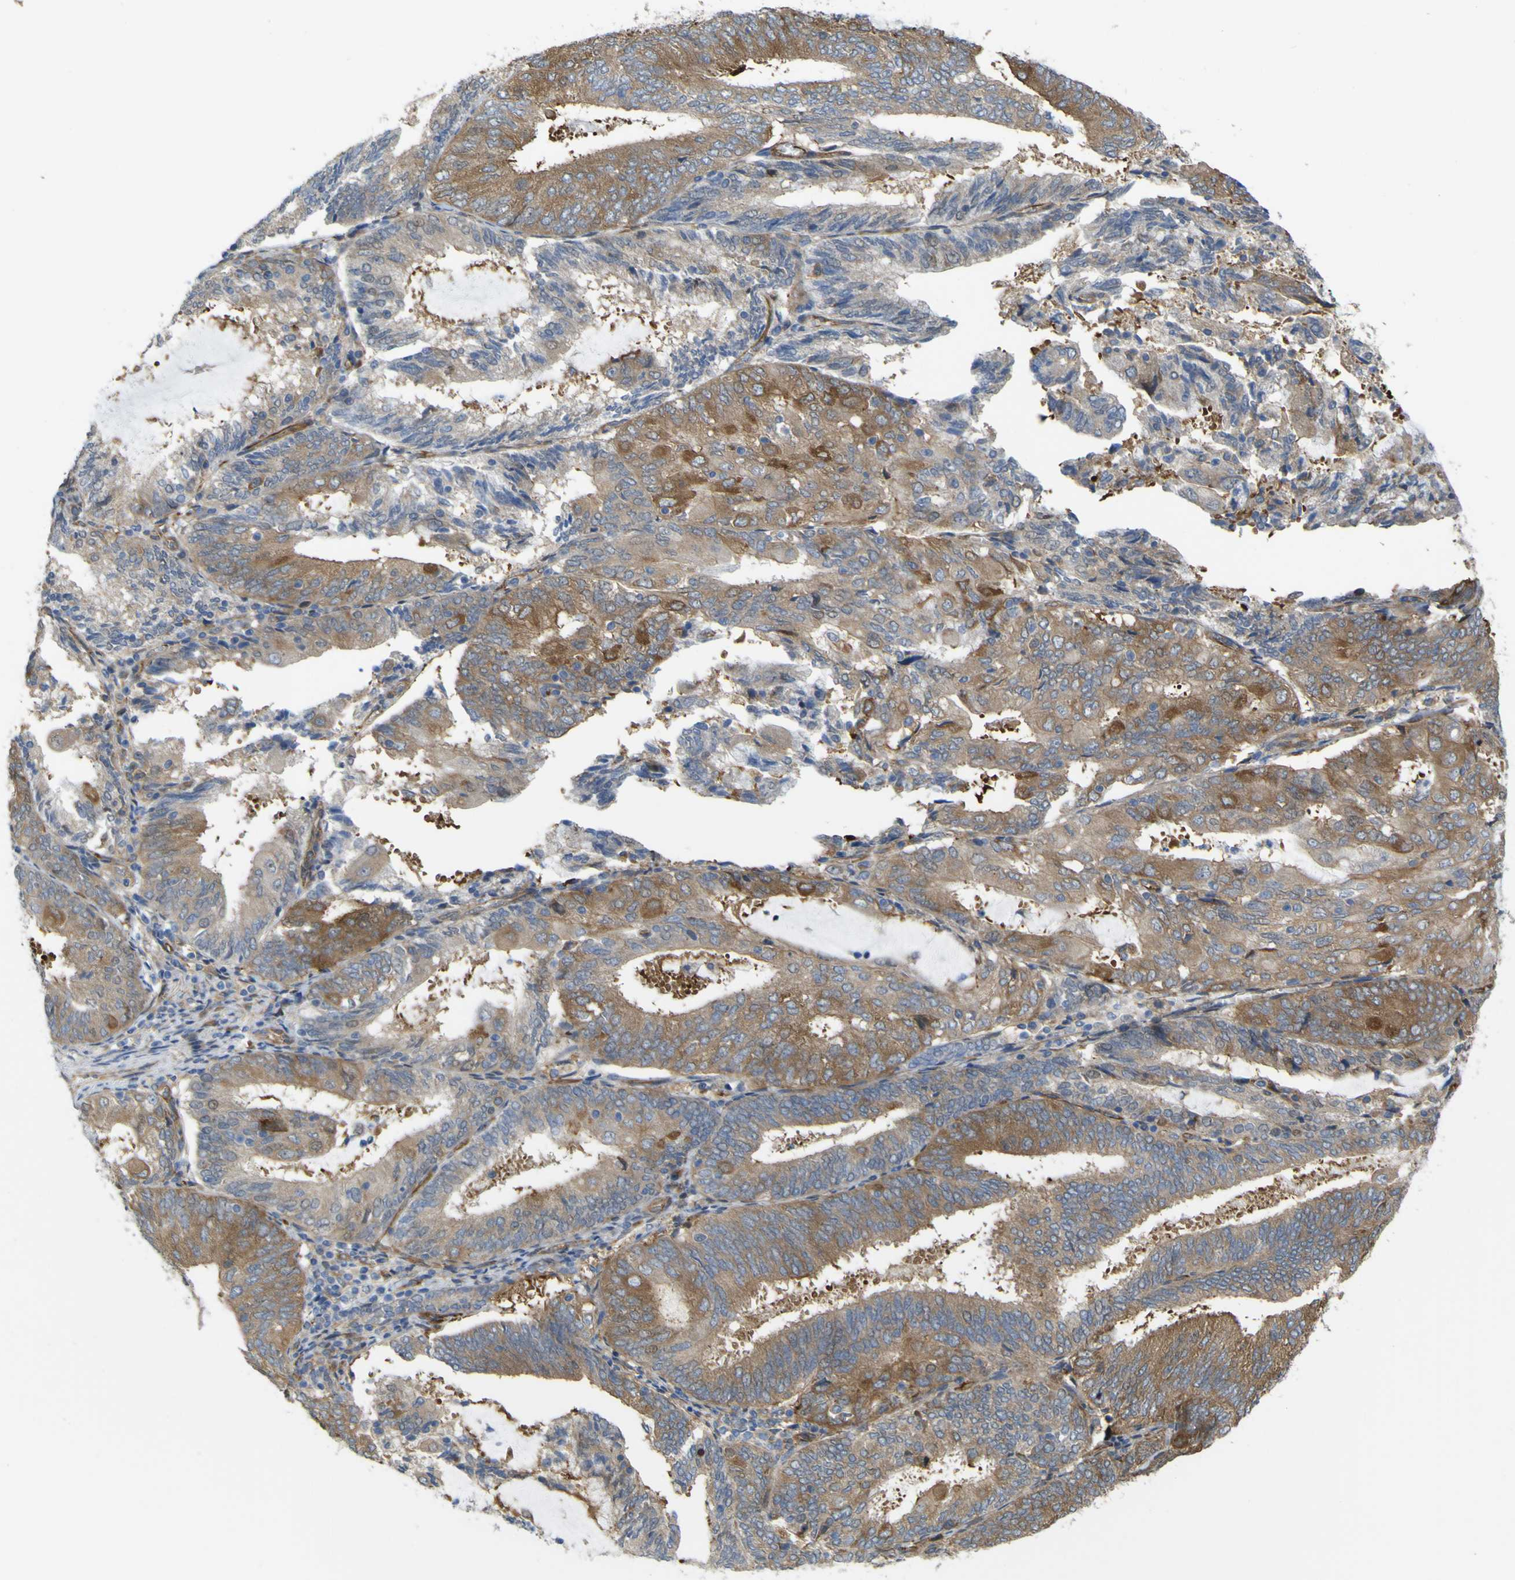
{"staining": {"intensity": "moderate", "quantity": ">75%", "location": "cytoplasmic/membranous"}, "tissue": "endometrial cancer", "cell_type": "Tumor cells", "image_type": "cancer", "snomed": [{"axis": "morphology", "description": "Adenocarcinoma, NOS"}, {"axis": "topography", "description": "Endometrium"}], "caption": "Human endometrial adenocarcinoma stained for a protein (brown) displays moderate cytoplasmic/membranous positive staining in about >75% of tumor cells.", "gene": "JPH1", "patient": {"sex": "female", "age": 81}}